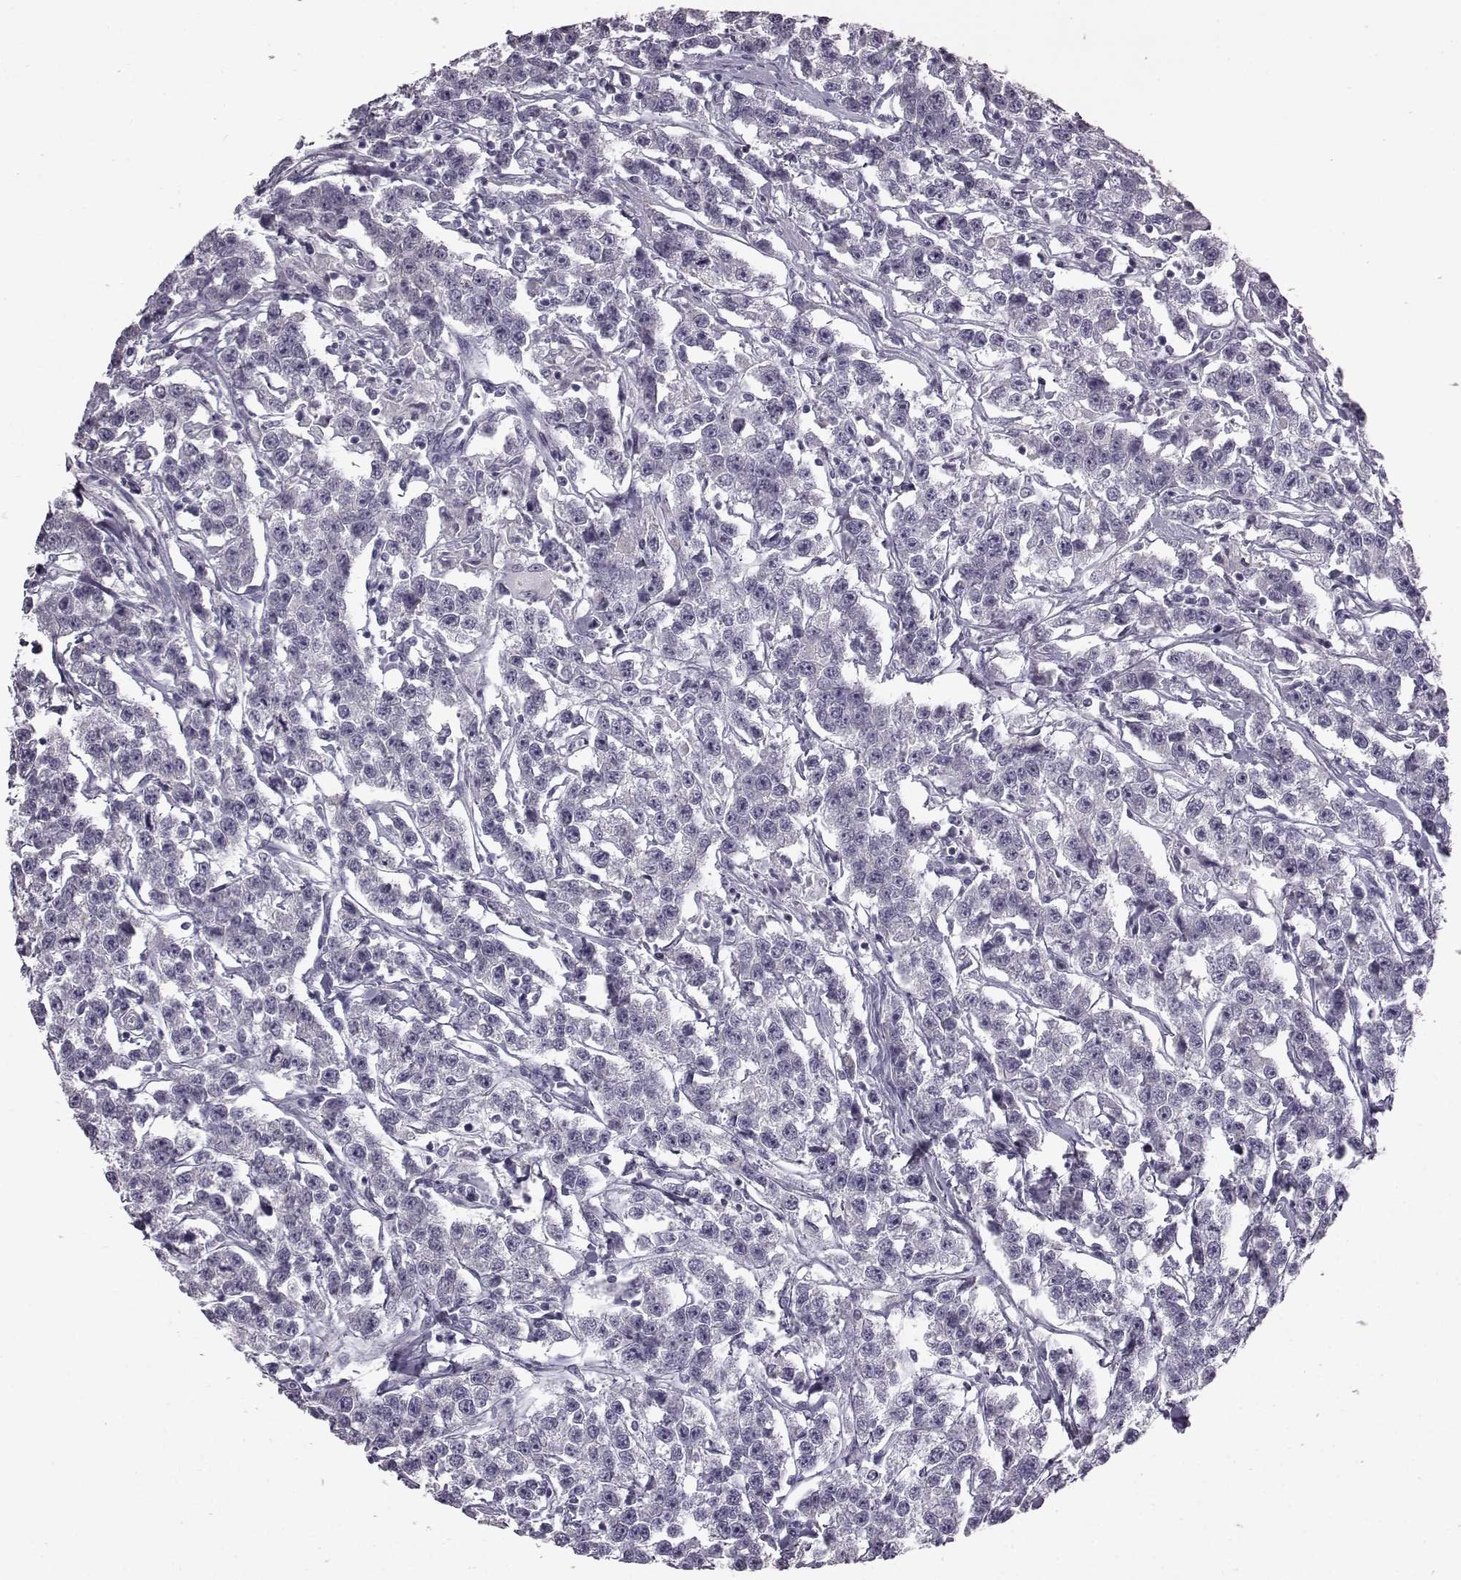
{"staining": {"intensity": "negative", "quantity": "none", "location": "none"}, "tissue": "testis cancer", "cell_type": "Tumor cells", "image_type": "cancer", "snomed": [{"axis": "morphology", "description": "Seminoma, NOS"}, {"axis": "topography", "description": "Testis"}], "caption": "Protein analysis of seminoma (testis) demonstrates no significant expression in tumor cells.", "gene": "ODAD4", "patient": {"sex": "male", "age": 59}}